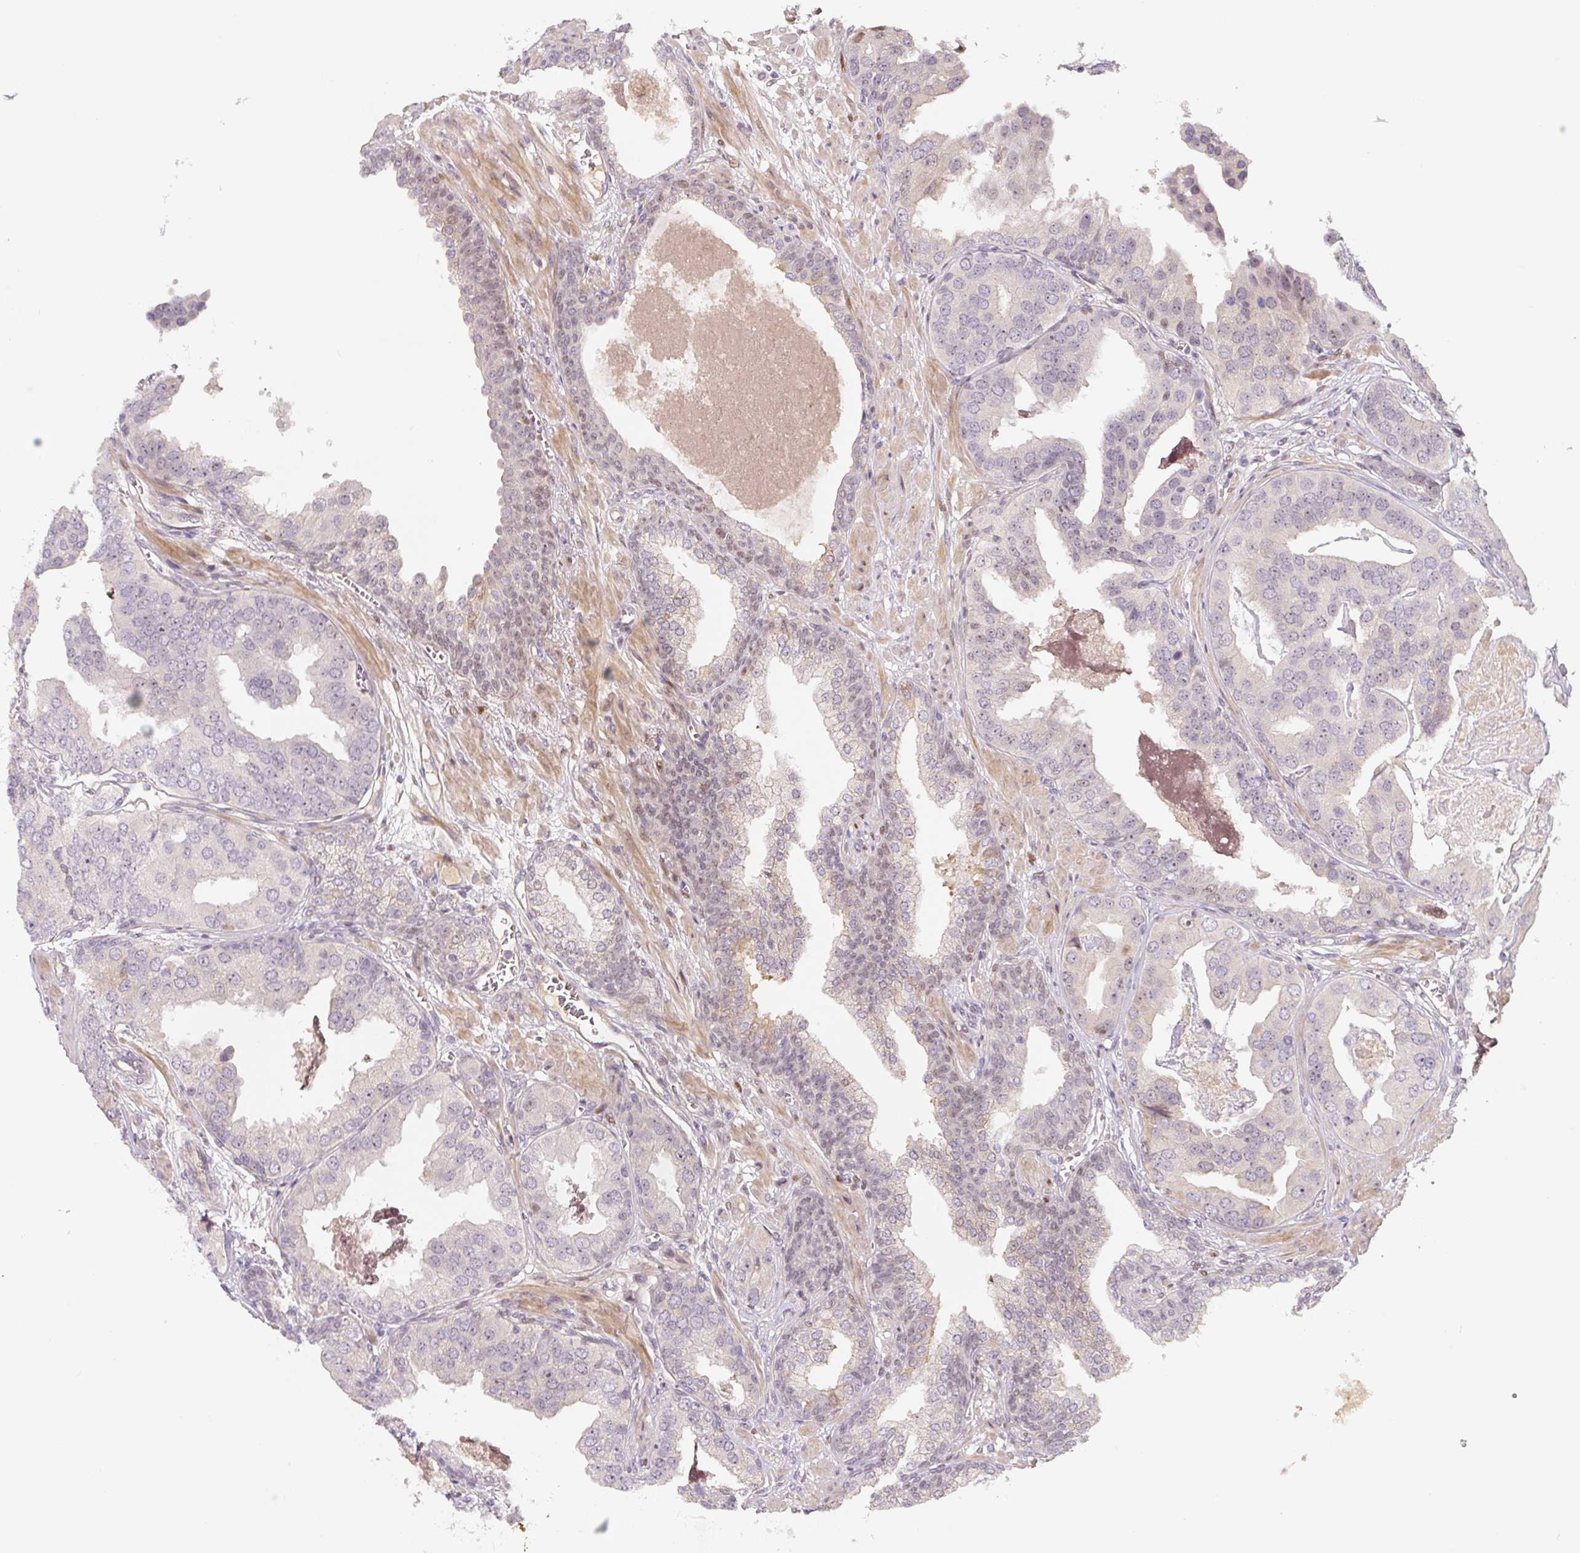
{"staining": {"intensity": "moderate", "quantity": "<25%", "location": "nuclear"}, "tissue": "prostate cancer", "cell_type": "Tumor cells", "image_type": "cancer", "snomed": [{"axis": "morphology", "description": "Adenocarcinoma, High grade"}, {"axis": "topography", "description": "Prostate"}], "caption": "Protein expression analysis of human prostate adenocarcinoma (high-grade) reveals moderate nuclear positivity in about <25% of tumor cells. (IHC, brightfield microscopy, high magnification).", "gene": "PWWP3B", "patient": {"sex": "male", "age": 71}}